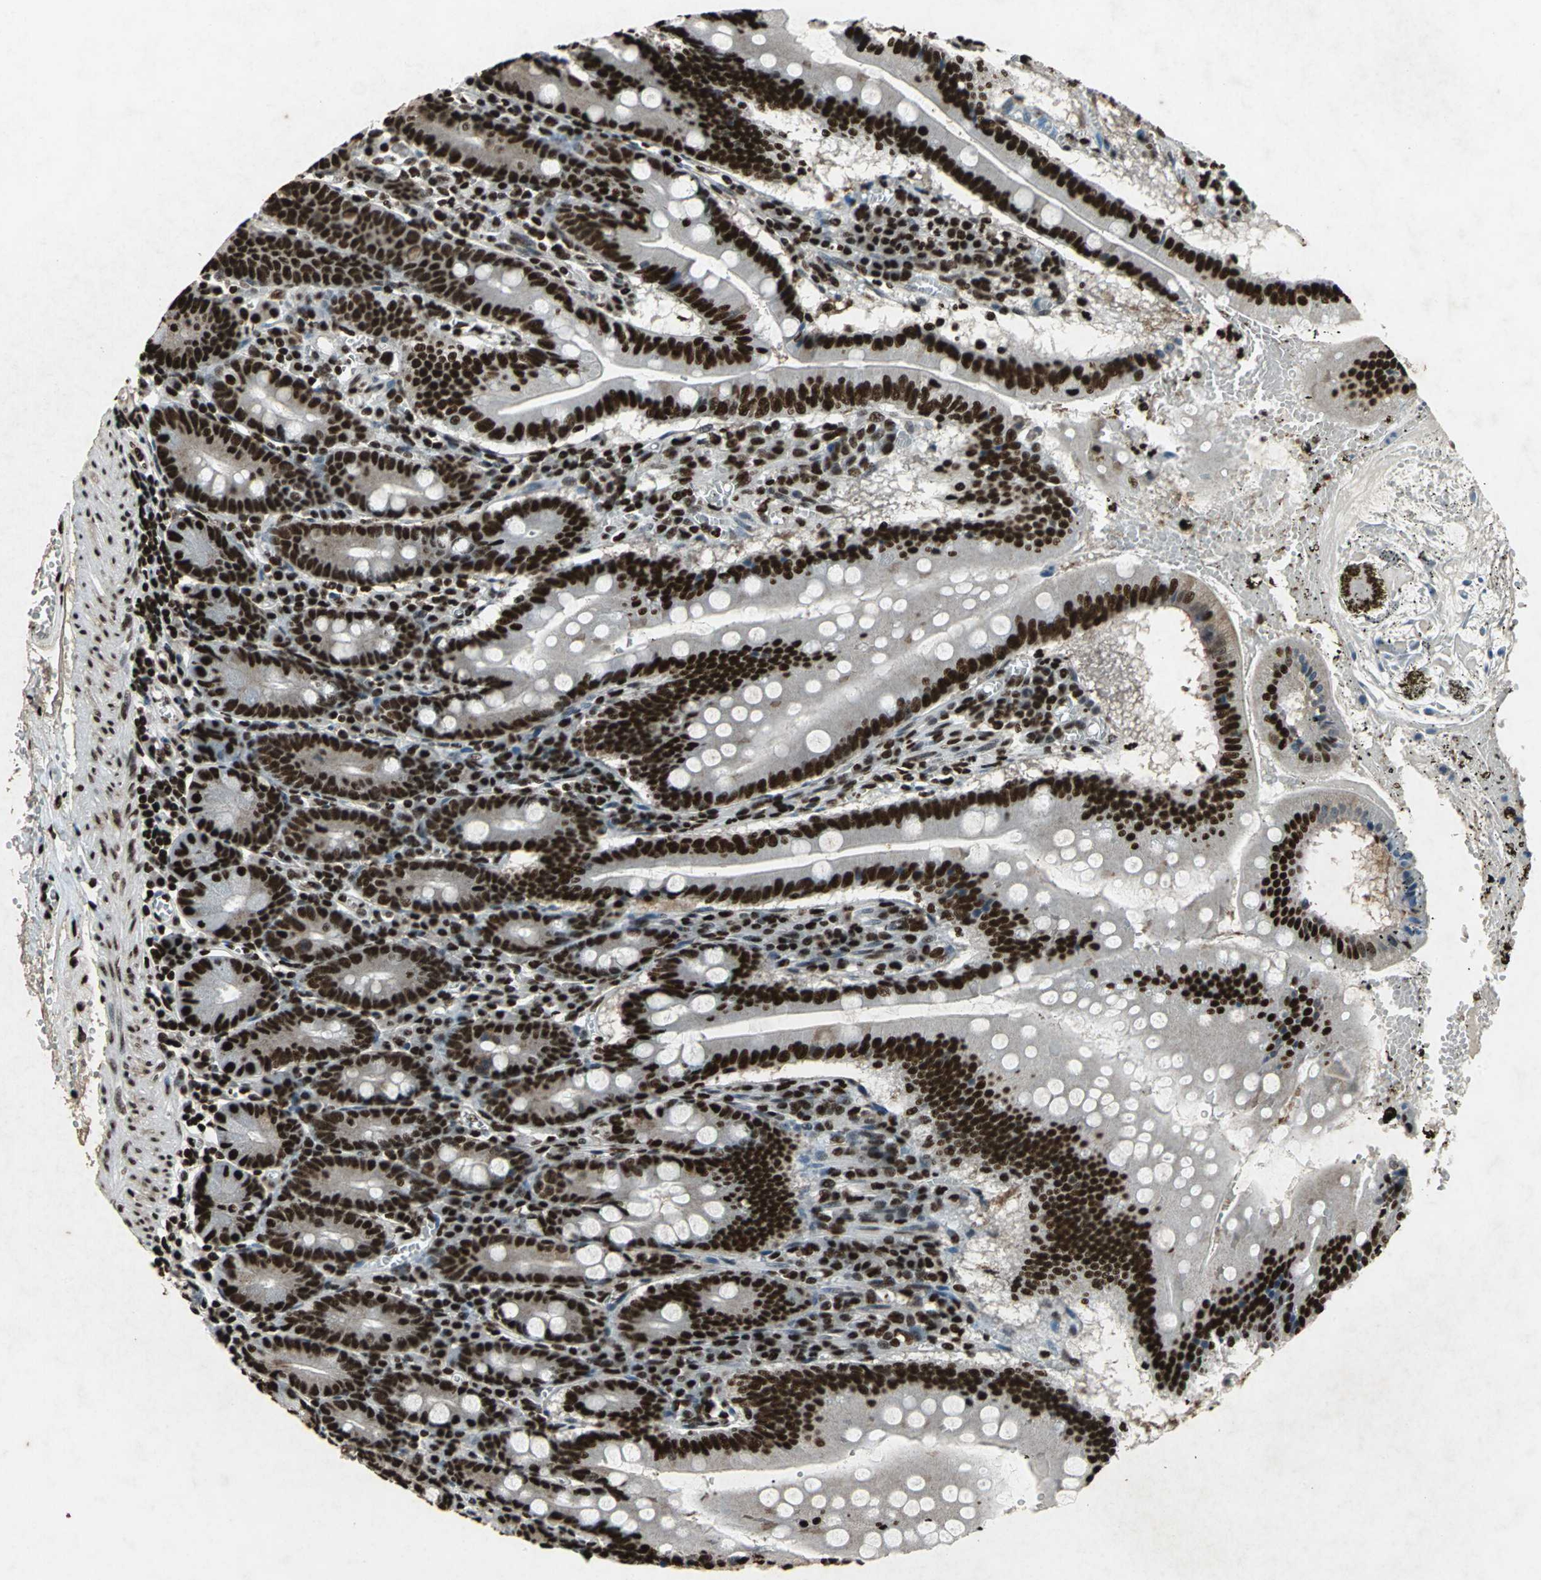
{"staining": {"intensity": "strong", "quantity": ">75%", "location": "nuclear"}, "tissue": "small intestine", "cell_type": "Glandular cells", "image_type": "normal", "snomed": [{"axis": "morphology", "description": "Normal tissue, NOS"}, {"axis": "topography", "description": "Small intestine"}], "caption": "An immunohistochemistry (IHC) photomicrograph of normal tissue is shown. Protein staining in brown labels strong nuclear positivity in small intestine within glandular cells.", "gene": "ANP32A", "patient": {"sex": "male", "age": 71}}